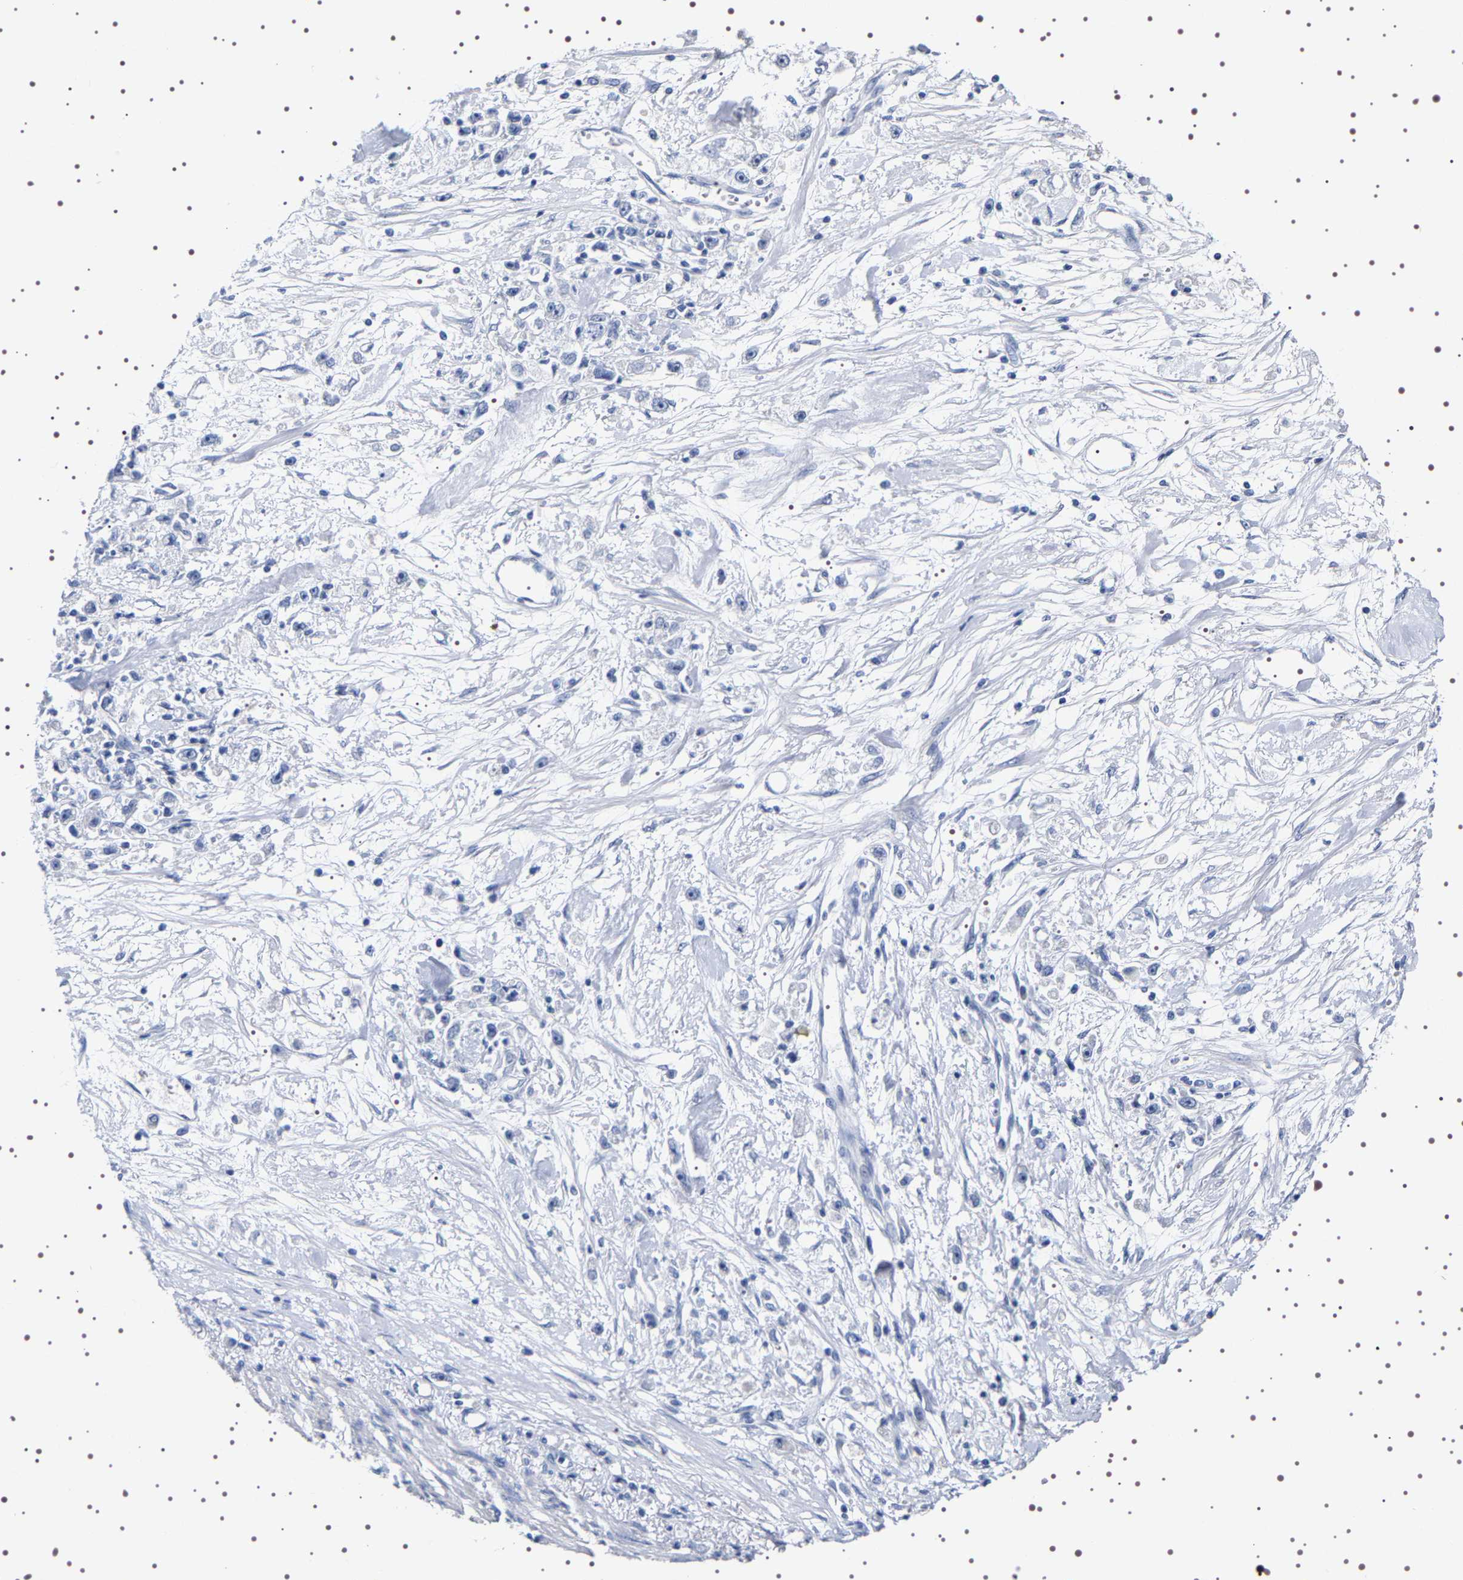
{"staining": {"intensity": "negative", "quantity": "none", "location": "none"}, "tissue": "stomach cancer", "cell_type": "Tumor cells", "image_type": "cancer", "snomed": [{"axis": "morphology", "description": "Adenocarcinoma, NOS"}, {"axis": "topography", "description": "Stomach"}], "caption": "The histopathology image reveals no staining of tumor cells in adenocarcinoma (stomach).", "gene": "UBQLN3", "patient": {"sex": "female", "age": 59}}